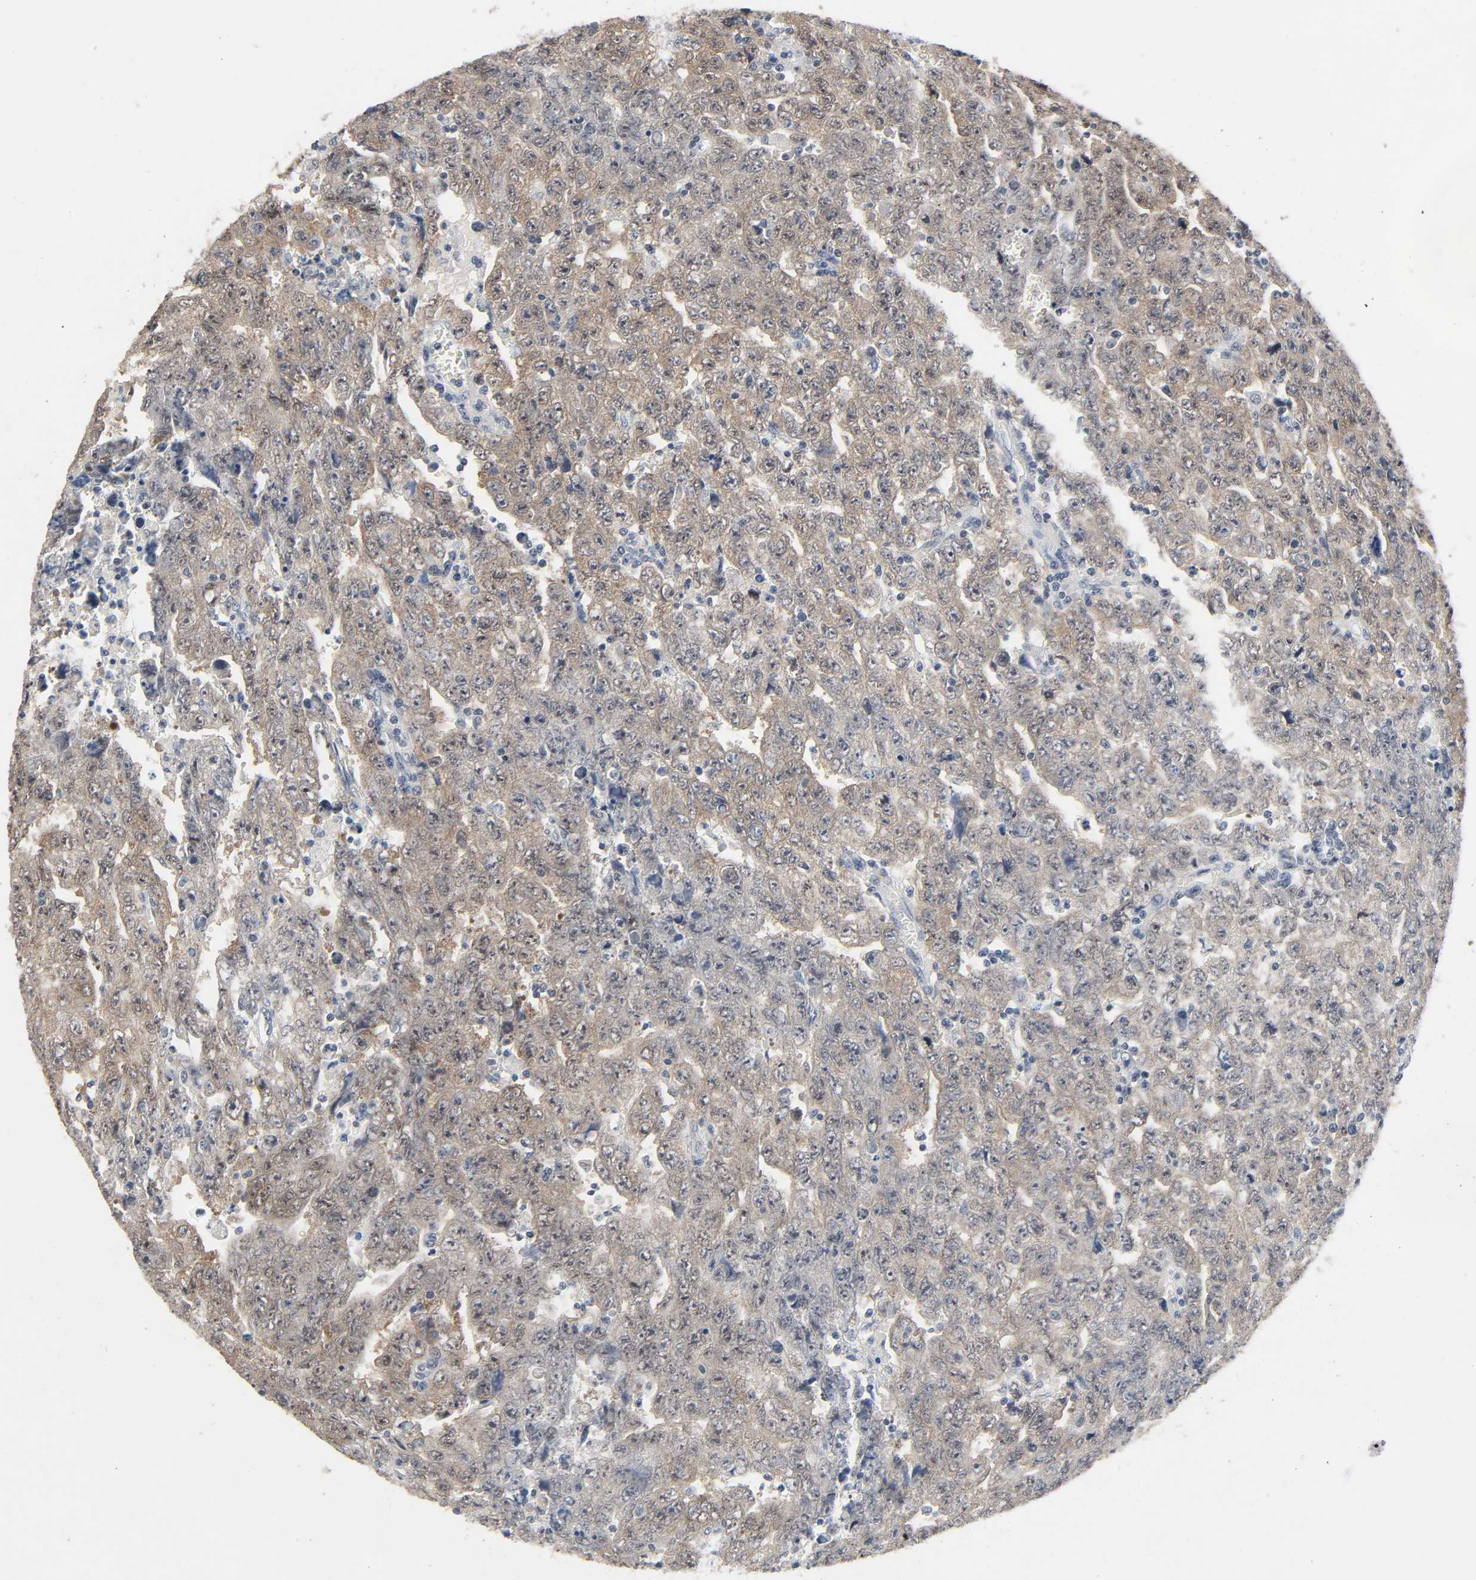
{"staining": {"intensity": "moderate", "quantity": ">75%", "location": "cytoplasmic/membranous,nuclear"}, "tissue": "testis cancer", "cell_type": "Tumor cells", "image_type": "cancer", "snomed": [{"axis": "morphology", "description": "Carcinoma, Embryonal, NOS"}, {"axis": "topography", "description": "Testis"}], "caption": "Embryonal carcinoma (testis) tissue exhibits moderate cytoplasmic/membranous and nuclear staining in approximately >75% of tumor cells, visualized by immunohistochemistry. (IHC, brightfield microscopy, high magnification).", "gene": "MAPKAPK5", "patient": {"sex": "male", "age": 28}}